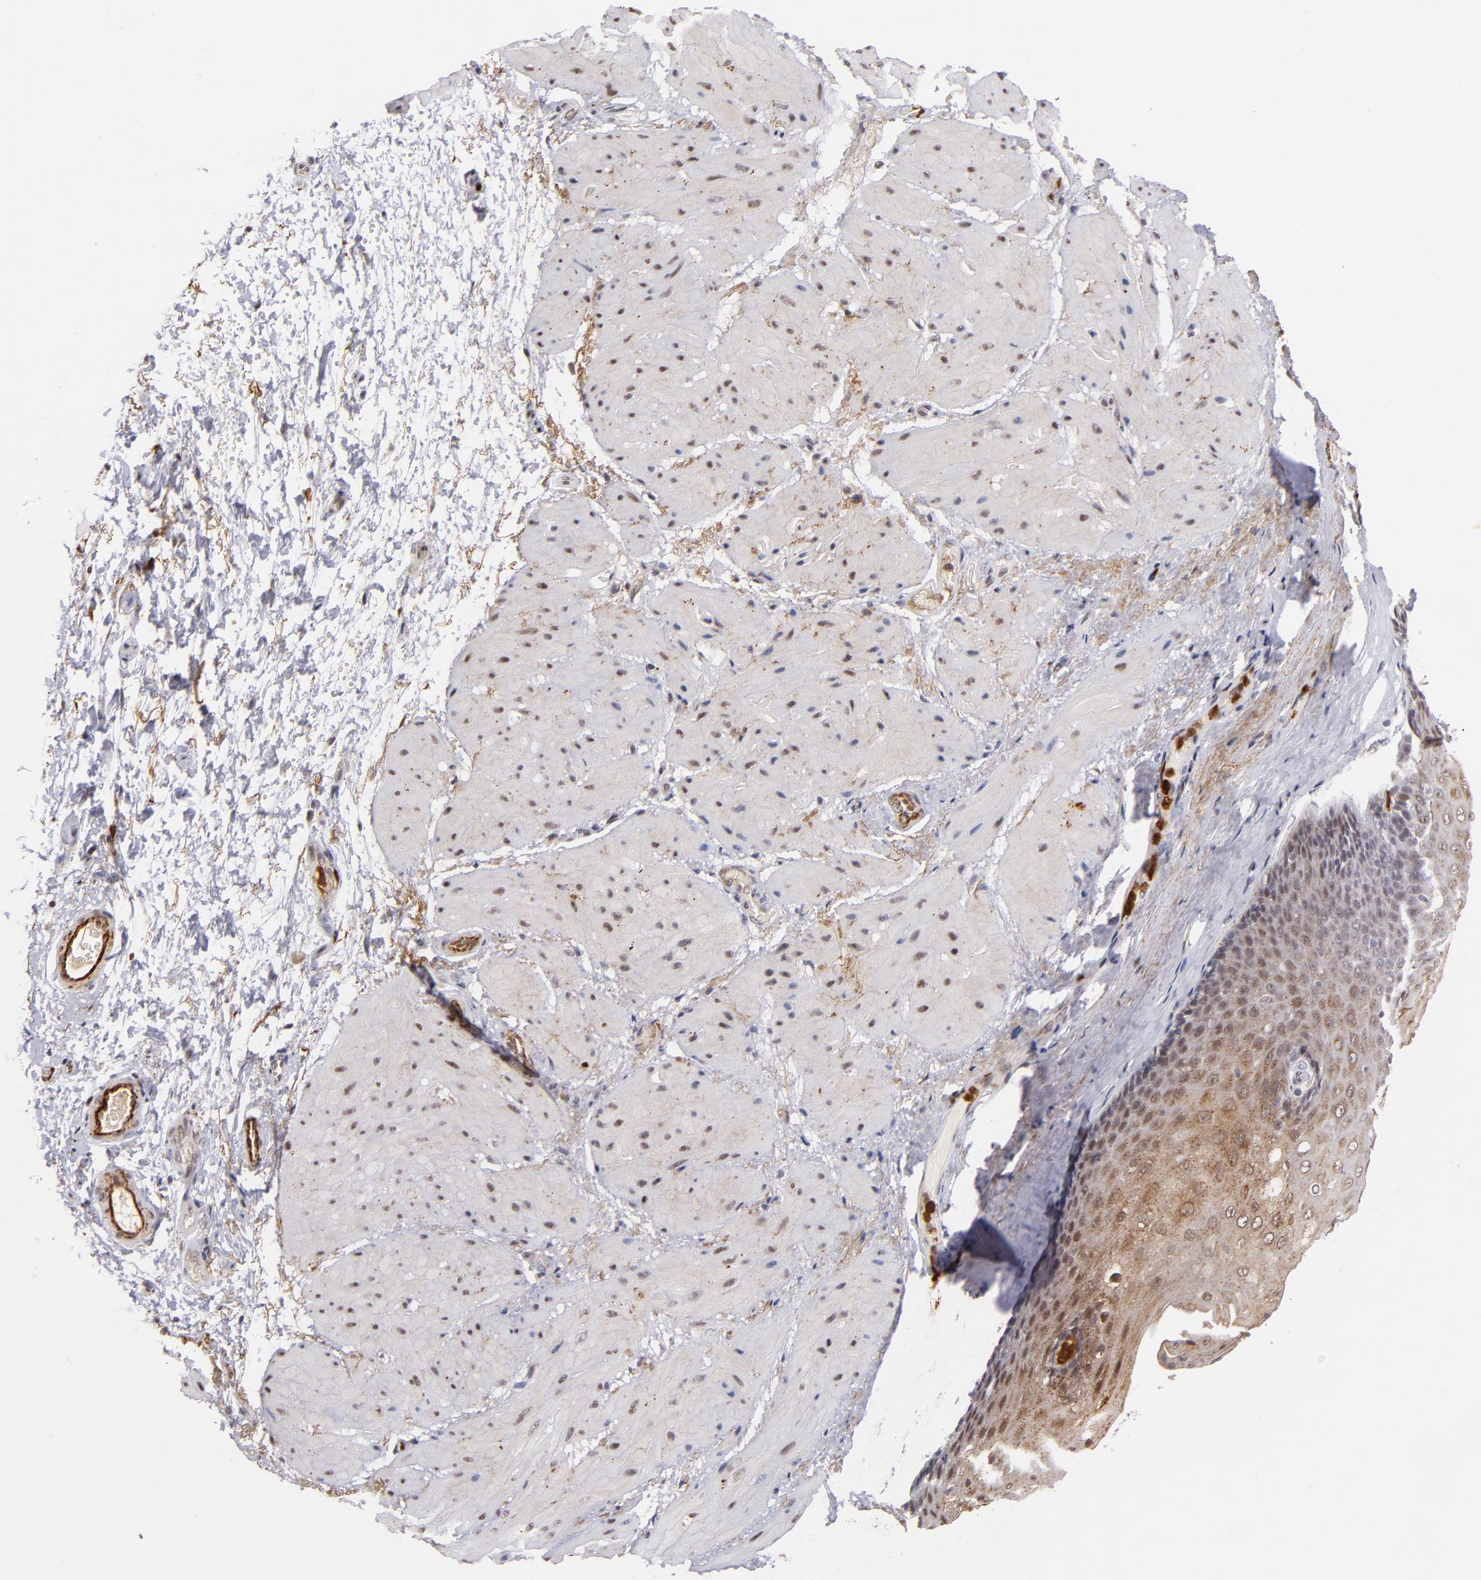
{"staining": {"intensity": "moderate", "quantity": "25%-75%", "location": "cytoplasmic/membranous,nuclear"}, "tissue": "esophagus", "cell_type": "Squamous epithelial cells", "image_type": "normal", "snomed": [{"axis": "morphology", "description": "Normal tissue, NOS"}, {"axis": "topography", "description": "Esophagus"}], "caption": "Squamous epithelial cells show moderate cytoplasmic/membranous,nuclear expression in approximately 25%-75% of cells in benign esophagus.", "gene": "RXRG", "patient": {"sex": "male", "age": 62}}